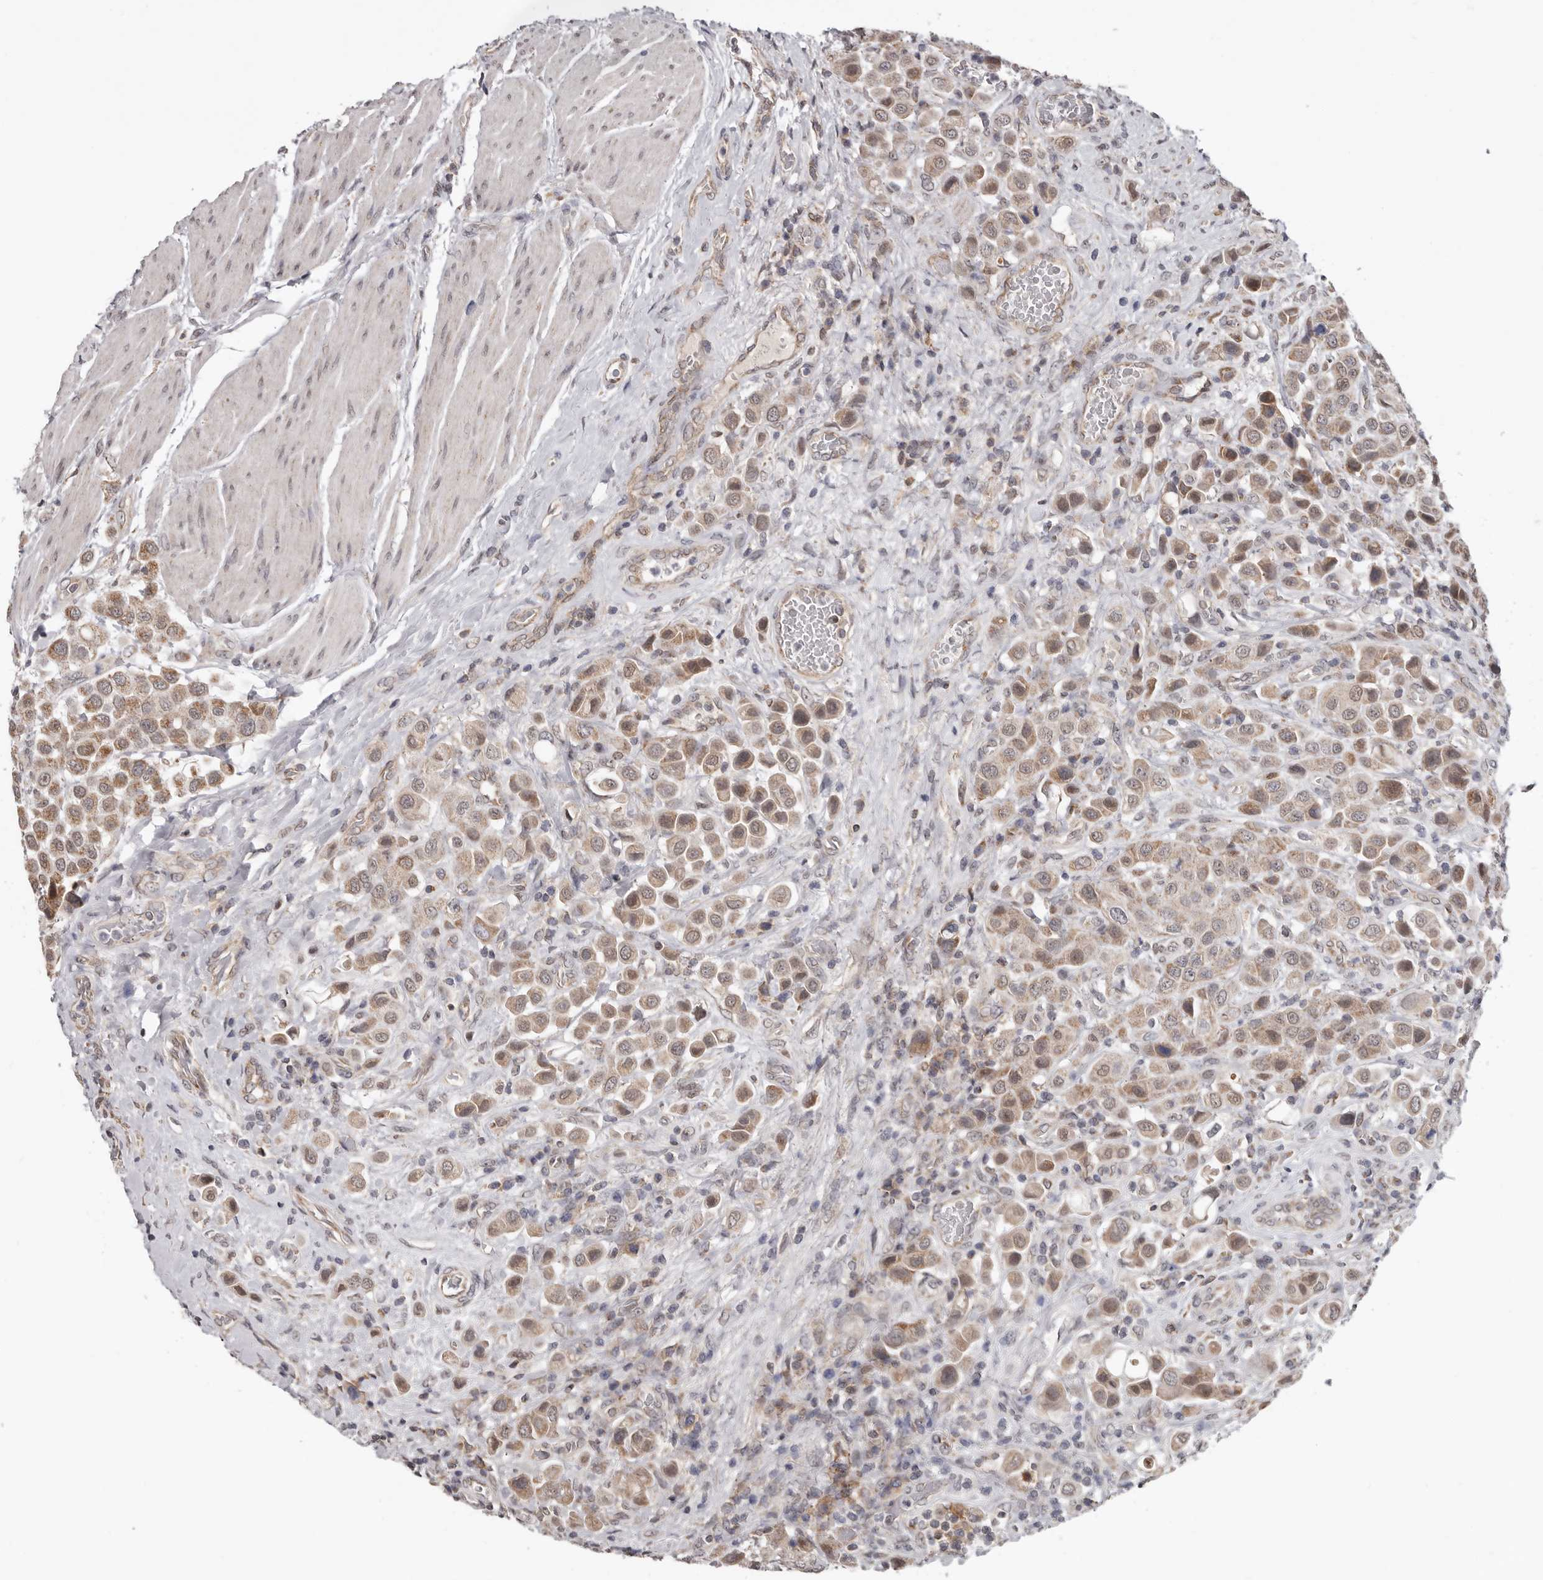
{"staining": {"intensity": "moderate", "quantity": ">75%", "location": "cytoplasmic/membranous,nuclear"}, "tissue": "urothelial cancer", "cell_type": "Tumor cells", "image_type": "cancer", "snomed": [{"axis": "morphology", "description": "Urothelial carcinoma, High grade"}, {"axis": "topography", "description": "Urinary bladder"}], "caption": "Immunohistochemical staining of human urothelial carcinoma (high-grade) exhibits moderate cytoplasmic/membranous and nuclear protein expression in about >75% of tumor cells.", "gene": "MOGAT2", "patient": {"sex": "male", "age": 50}}